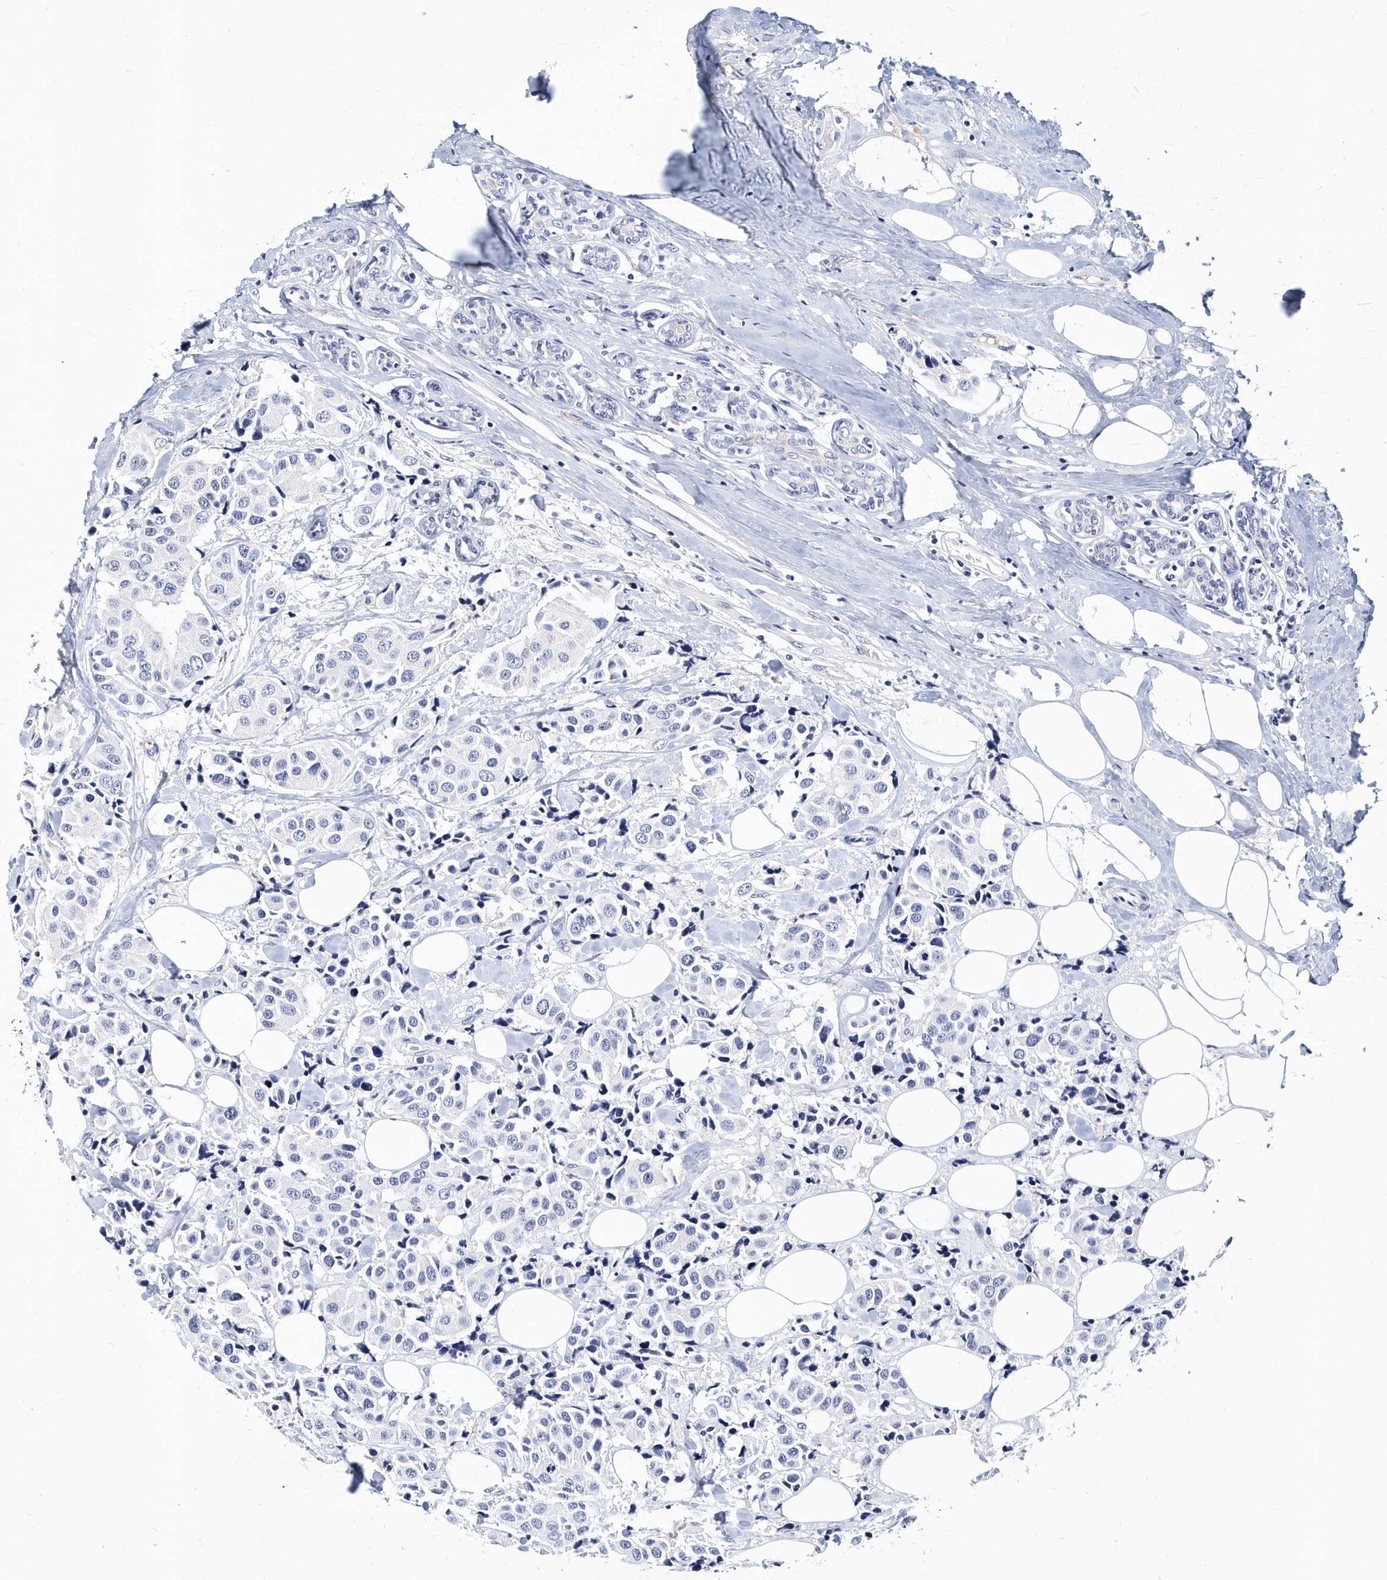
{"staining": {"intensity": "negative", "quantity": "none", "location": "none"}, "tissue": "breast cancer", "cell_type": "Tumor cells", "image_type": "cancer", "snomed": [{"axis": "morphology", "description": "Normal tissue, NOS"}, {"axis": "morphology", "description": "Duct carcinoma"}, {"axis": "topography", "description": "Breast"}], "caption": "Breast cancer (infiltrating ductal carcinoma) was stained to show a protein in brown. There is no significant expression in tumor cells. (IHC, brightfield microscopy, high magnification).", "gene": "ITGA2B", "patient": {"sex": "female", "age": 39}}